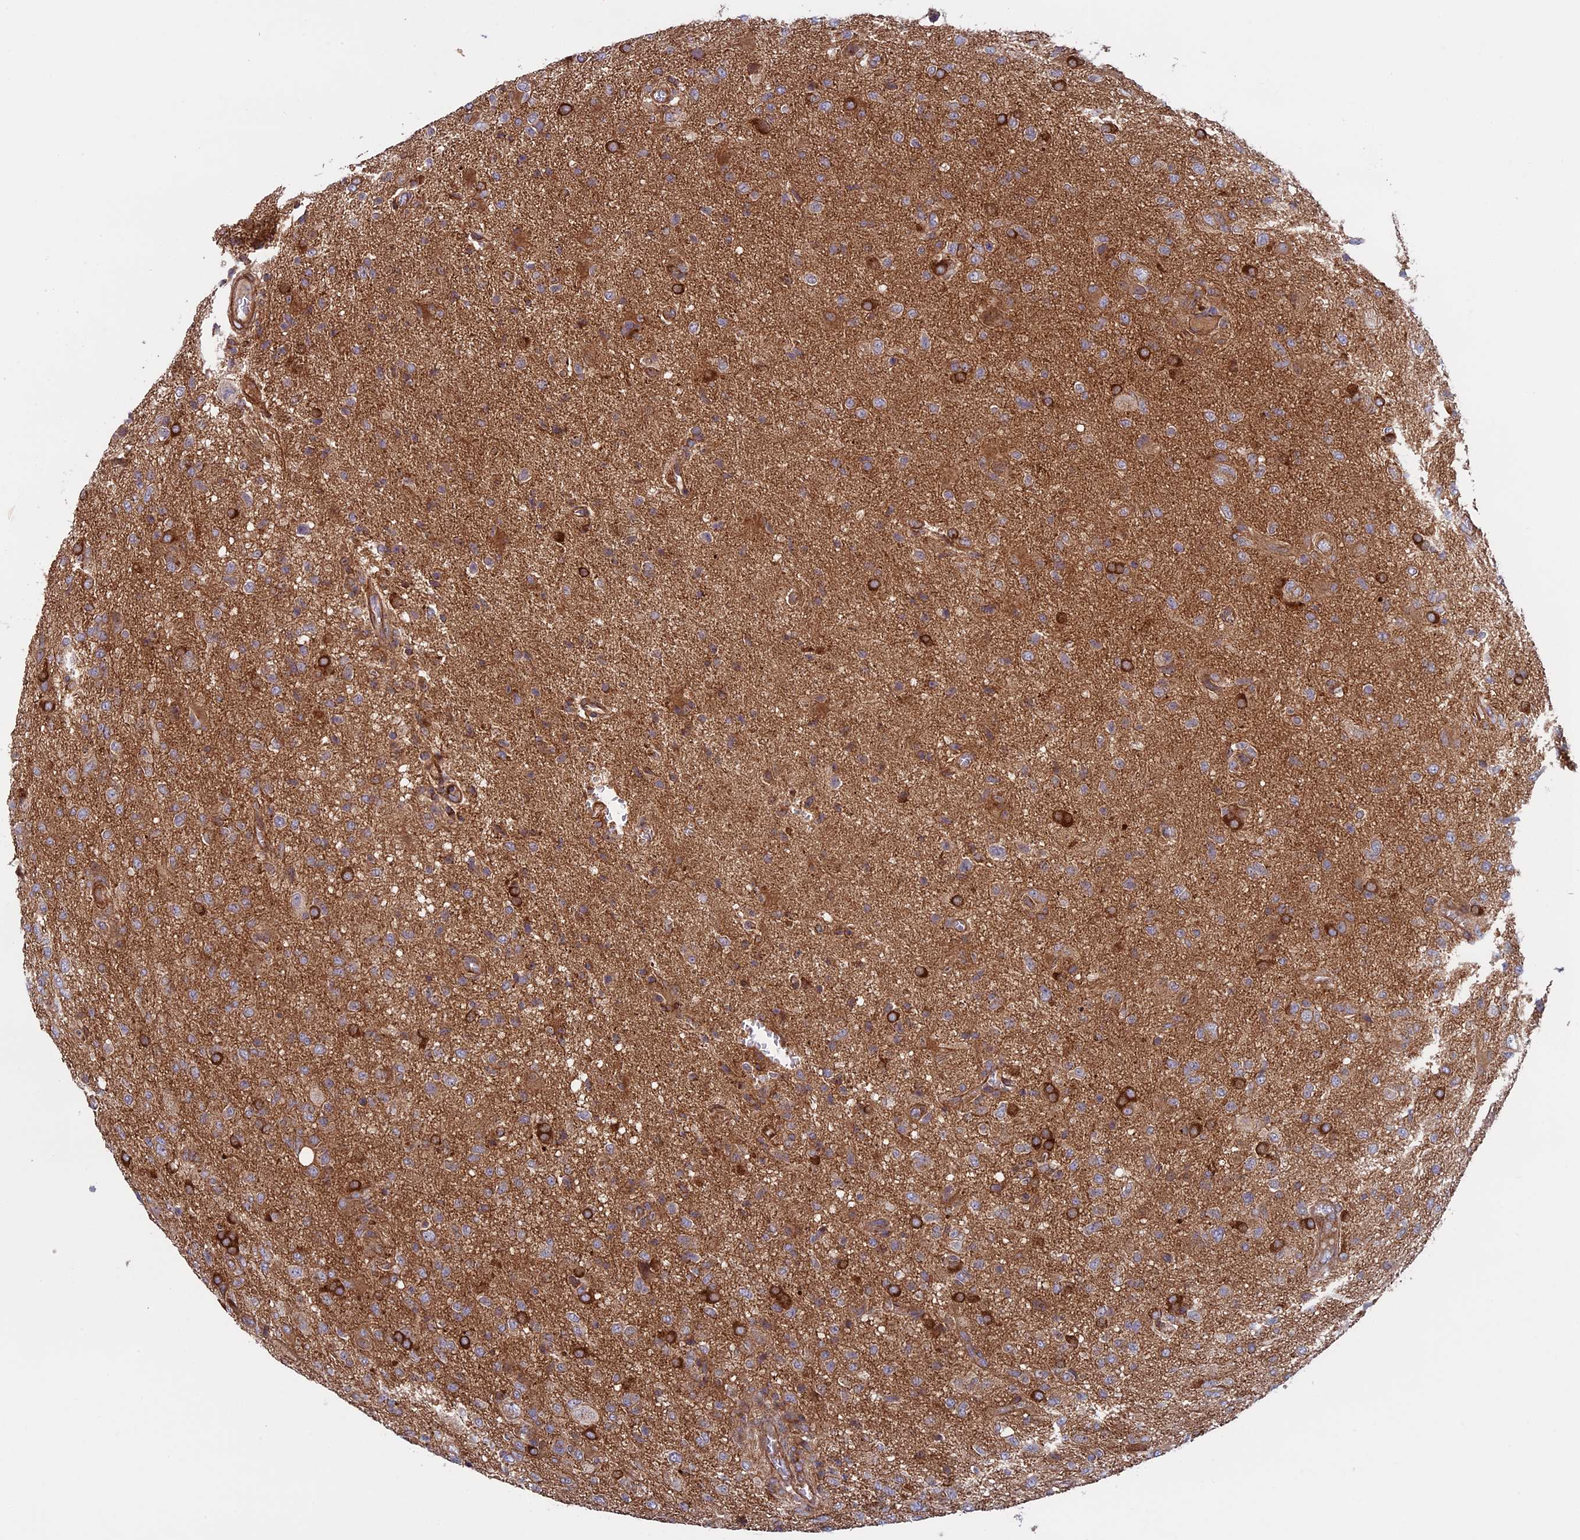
{"staining": {"intensity": "strong", "quantity": "<25%", "location": "cytoplasmic/membranous"}, "tissue": "glioma", "cell_type": "Tumor cells", "image_type": "cancer", "snomed": [{"axis": "morphology", "description": "Glioma, malignant, High grade"}, {"axis": "topography", "description": "Brain"}], "caption": "Tumor cells show strong cytoplasmic/membranous positivity in about <25% of cells in malignant glioma (high-grade).", "gene": "CCDC8", "patient": {"sex": "female", "age": 57}}